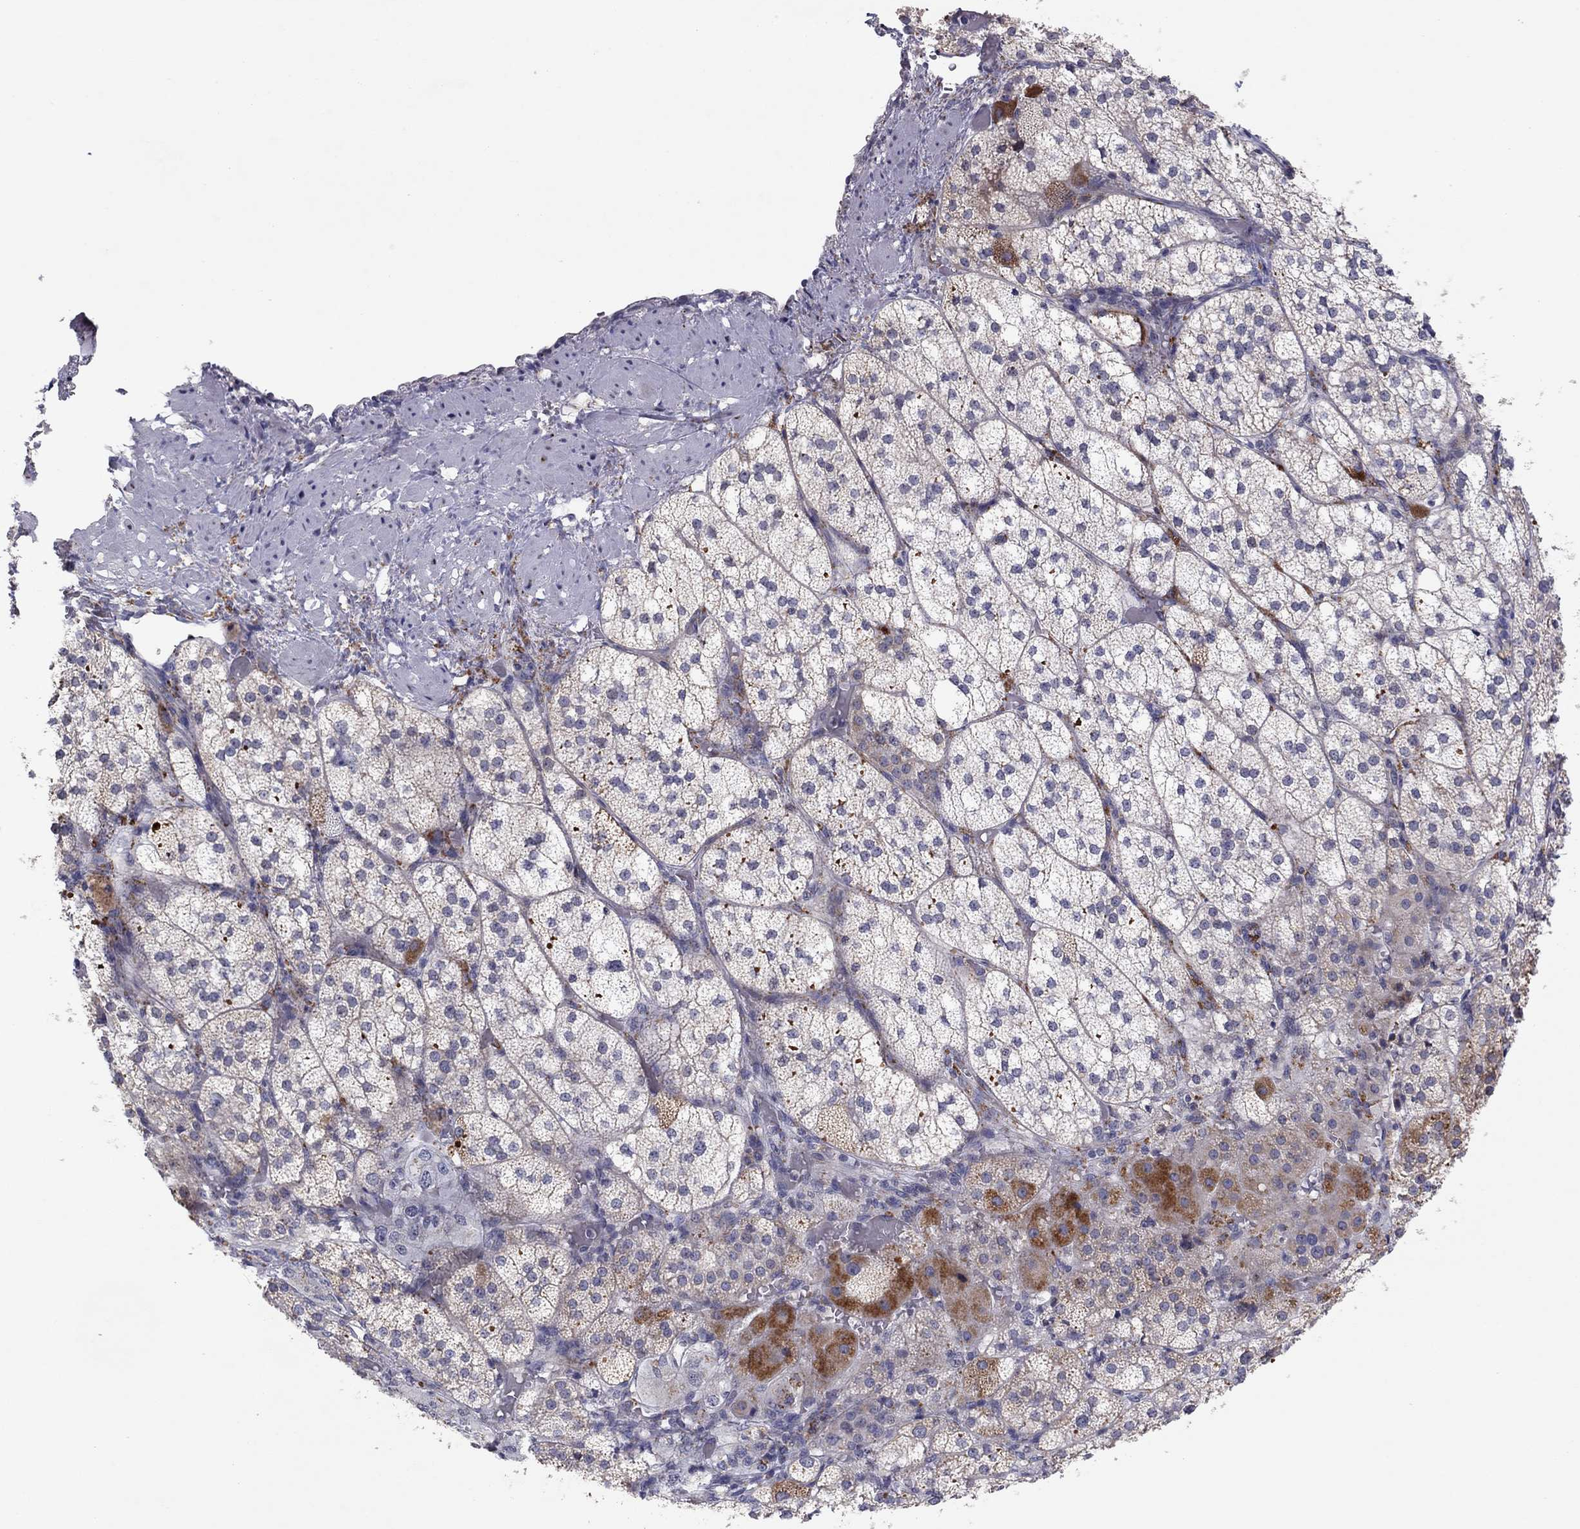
{"staining": {"intensity": "strong", "quantity": "<25%", "location": "cytoplasmic/membranous"}, "tissue": "adrenal gland", "cell_type": "Glandular cells", "image_type": "normal", "snomed": [{"axis": "morphology", "description": "Normal tissue, NOS"}, {"axis": "topography", "description": "Adrenal gland"}], "caption": "A high-resolution micrograph shows immunohistochemistry (IHC) staining of normal adrenal gland, which displays strong cytoplasmic/membranous positivity in about <25% of glandular cells.", "gene": "CRACDL", "patient": {"sex": "female", "age": 60}}